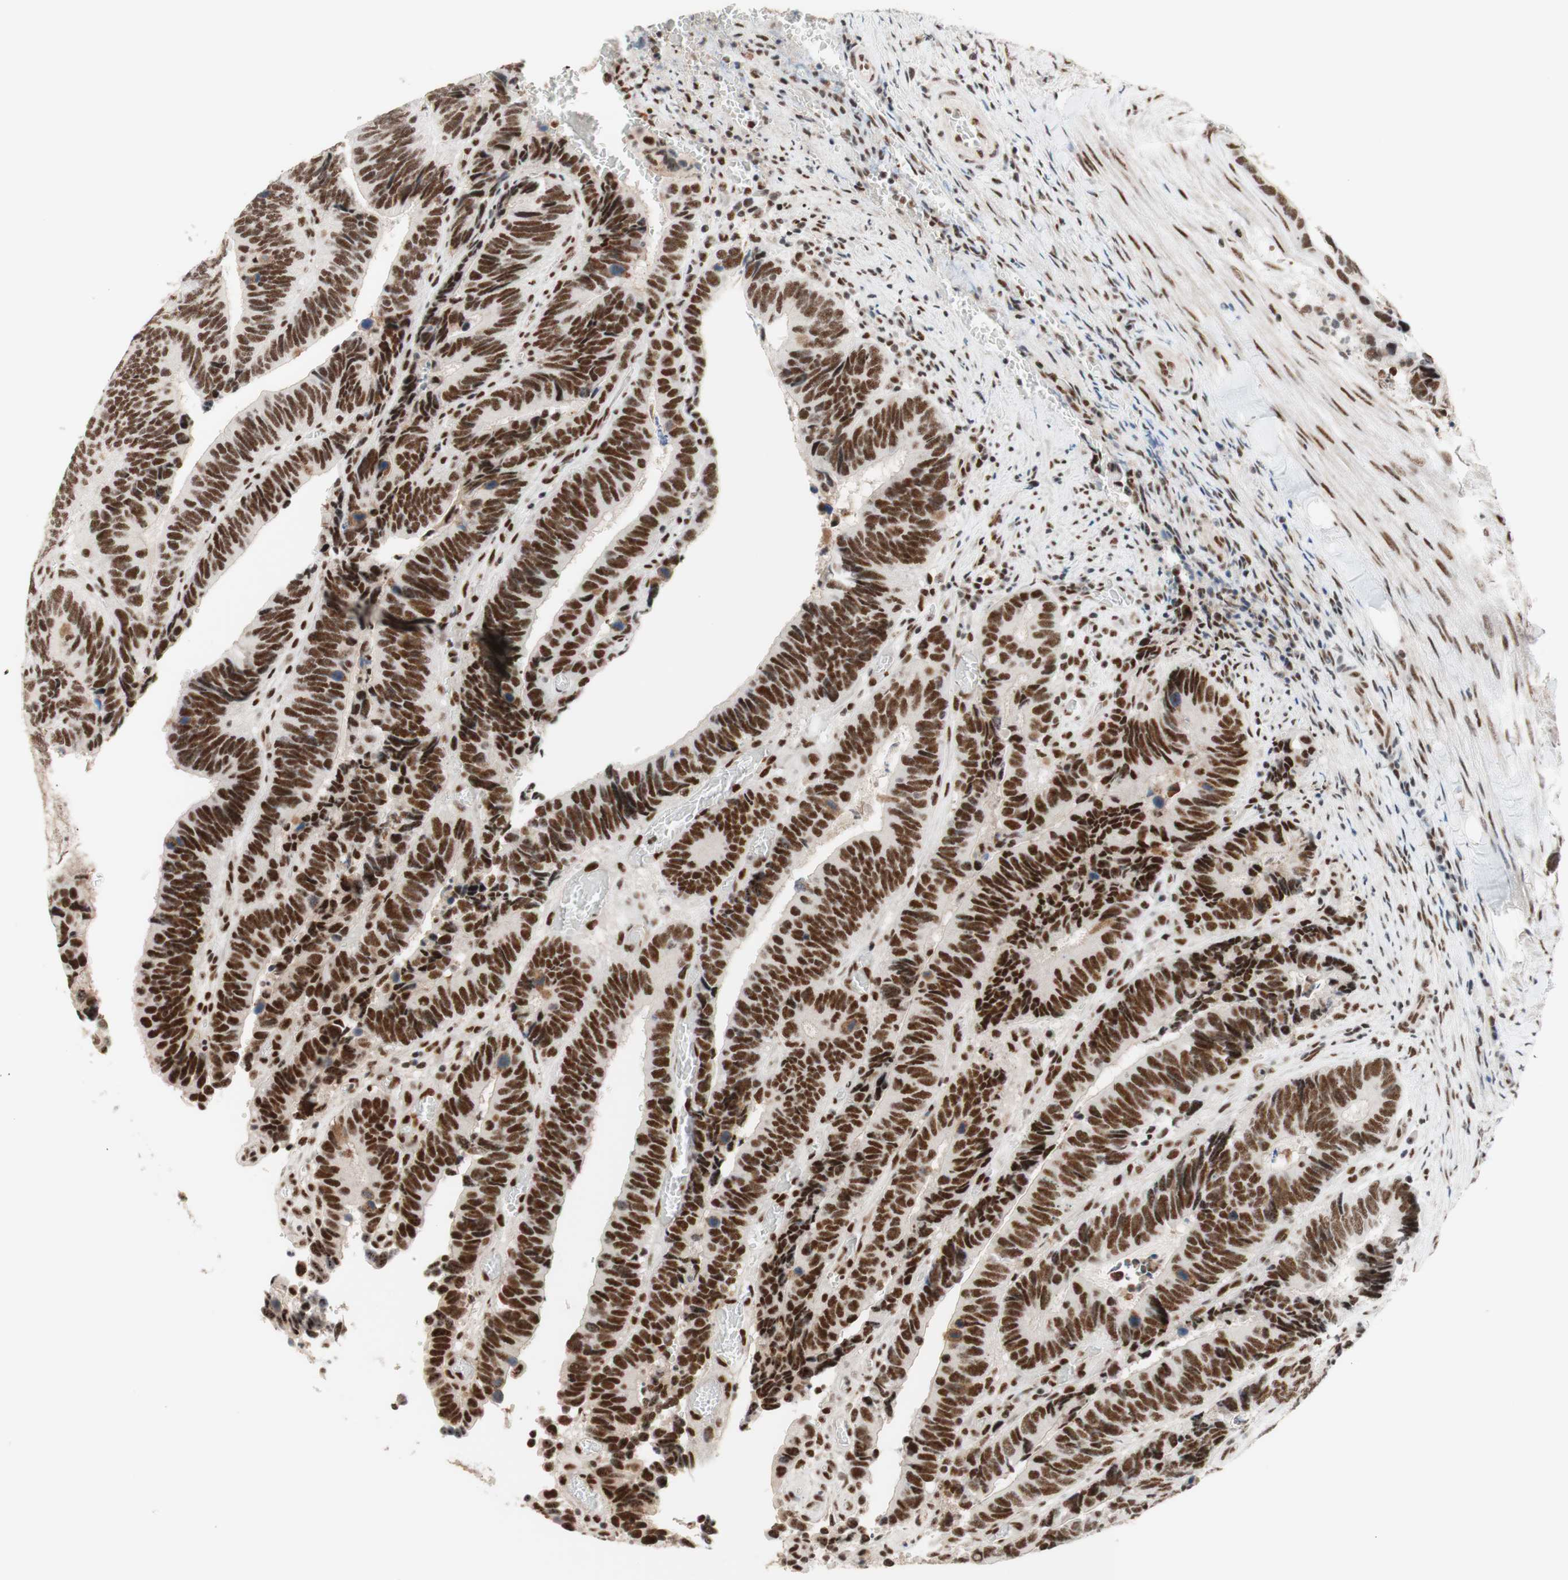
{"staining": {"intensity": "strong", "quantity": ">75%", "location": "nuclear"}, "tissue": "colorectal cancer", "cell_type": "Tumor cells", "image_type": "cancer", "snomed": [{"axis": "morphology", "description": "Adenocarcinoma, NOS"}, {"axis": "topography", "description": "Colon"}], "caption": "A high amount of strong nuclear positivity is identified in about >75% of tumor cells in colorectal cancer tissue.", "gene": "PRPF19", "patient": {"sex": "male", "age": 72}}